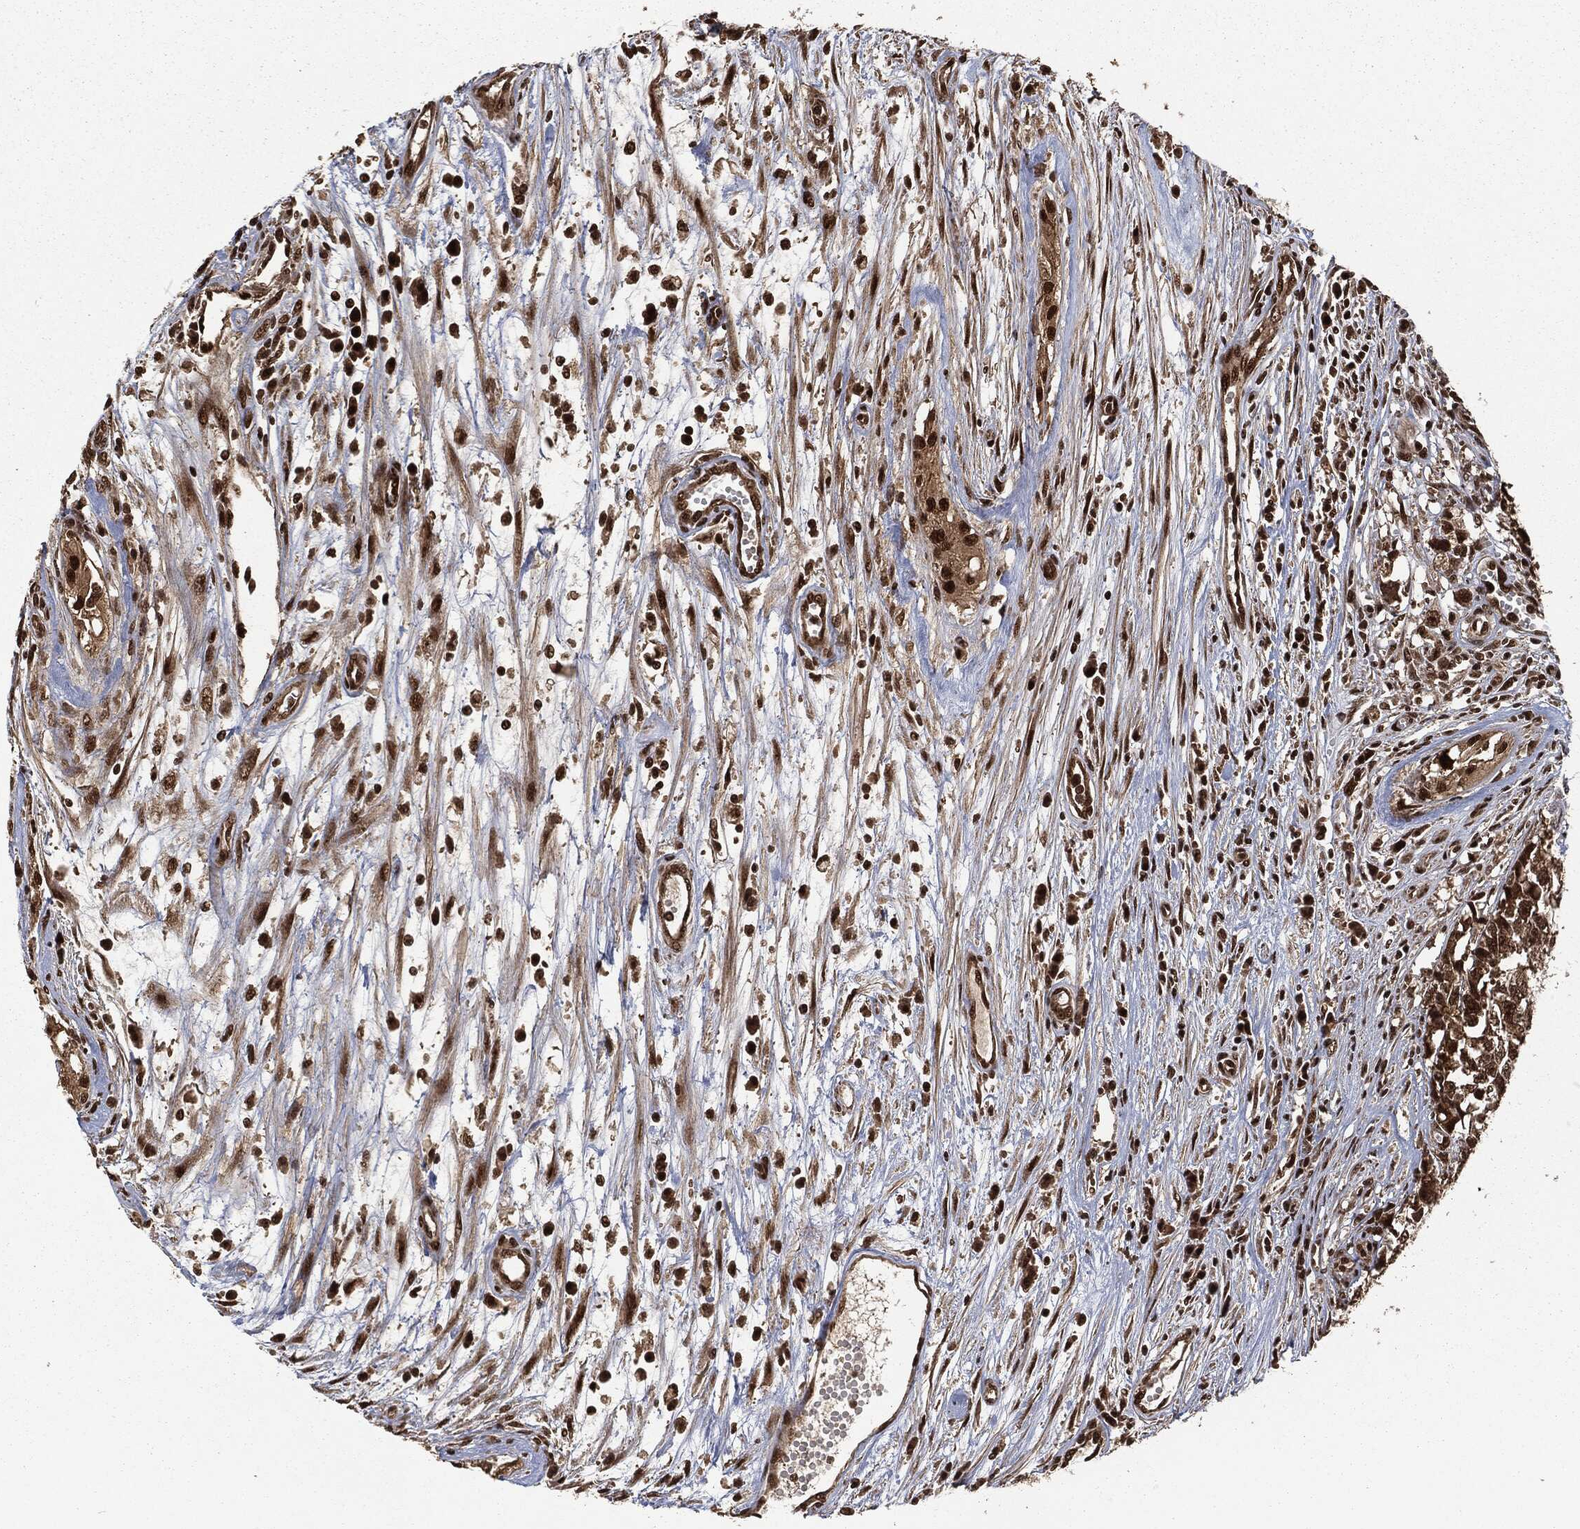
{"staining": {"intensity": "strong", "quantity": "25%-75%", "location": "cytoplasmic/membranous,nuclear"}, "tissue": "testis cancer", "cell_type": "Tumor cells", "image_type": "cancer", "snomed": [{"axis": "morphology", "description": "Seminoma, NOS"}, {"axis": "morphology", "description": "Carcinoma, Embryonal, NOS"}, {"axis": "topography", "description": "Testis"}], "caption": "The micrograph displays immunohistochemical staining of testis cancer (embryonal carcinoma). There is strong cytoplasmic/membranous and nuclear expression is appreciated in approximately 25%-75% of tumor cells. (Stains: DAB (3,3'-diaminobenzidine) in brown, nuclei in blue, Microscopy: brightfield microscopy at high magnification).", "gene": "NGRN", "patient": {"sex": "male", "age": 22}}